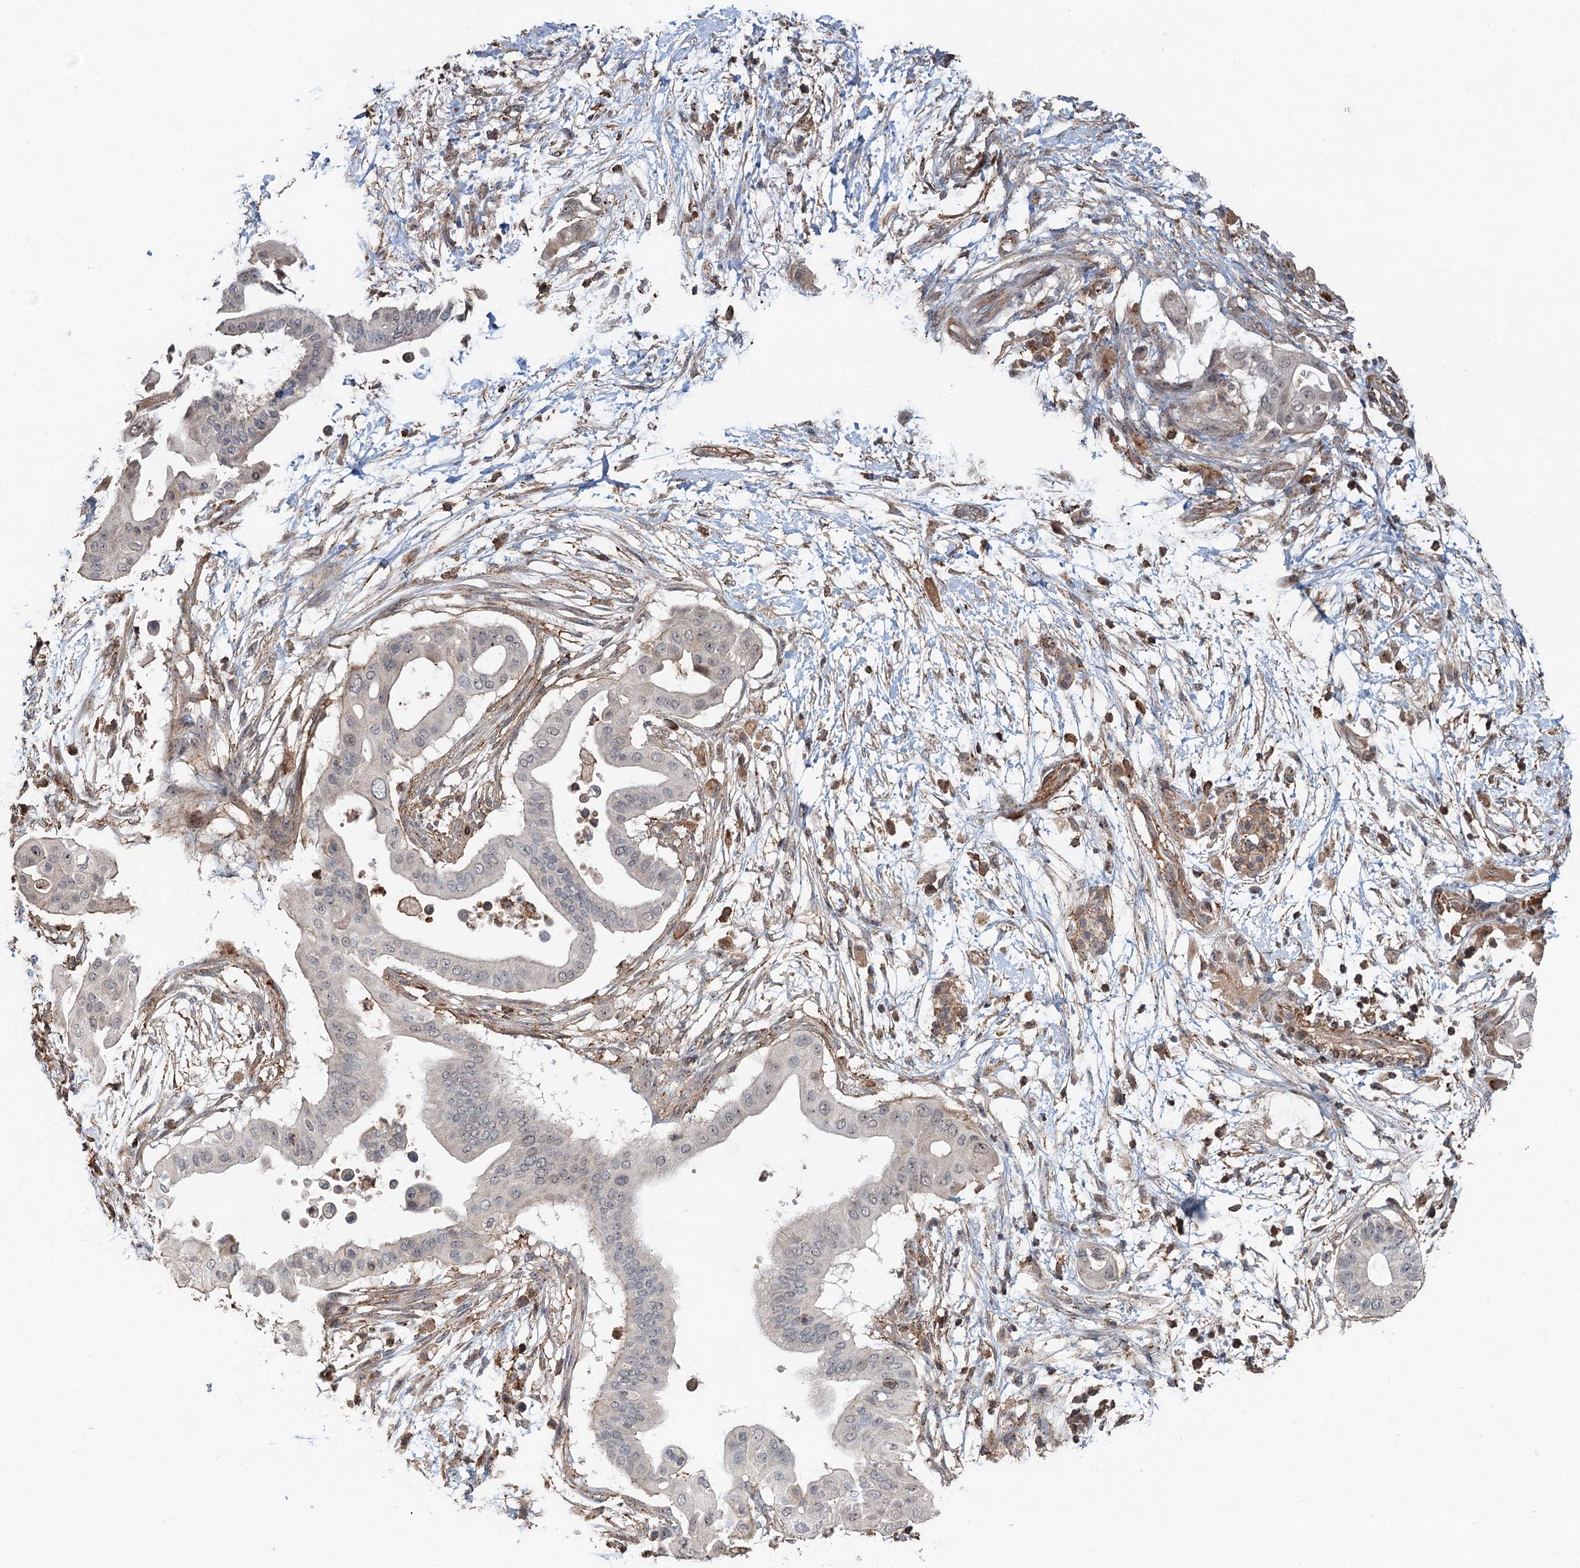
{"staining": {"intensity": "negative", "quantity": "none", "location": "none"}, "tissue": "pancreatic cancer", "cell_type": "Tumor cells", "image_type": "cancer", "snomed": [{"axis": "morphology", "description": "Adenocarcinoma, NOS"}, {"axis": "topography", "description": "Pancreas"}], "caption": "High power microscopy histopathology image of an immunohistochemistry (IHC) histopathology image of pancreatic adenocarcinoma, revealing no significant positivity in tumor cells.", "gene": "TMA16", "patient": {"sex": "male", "age": 68}}